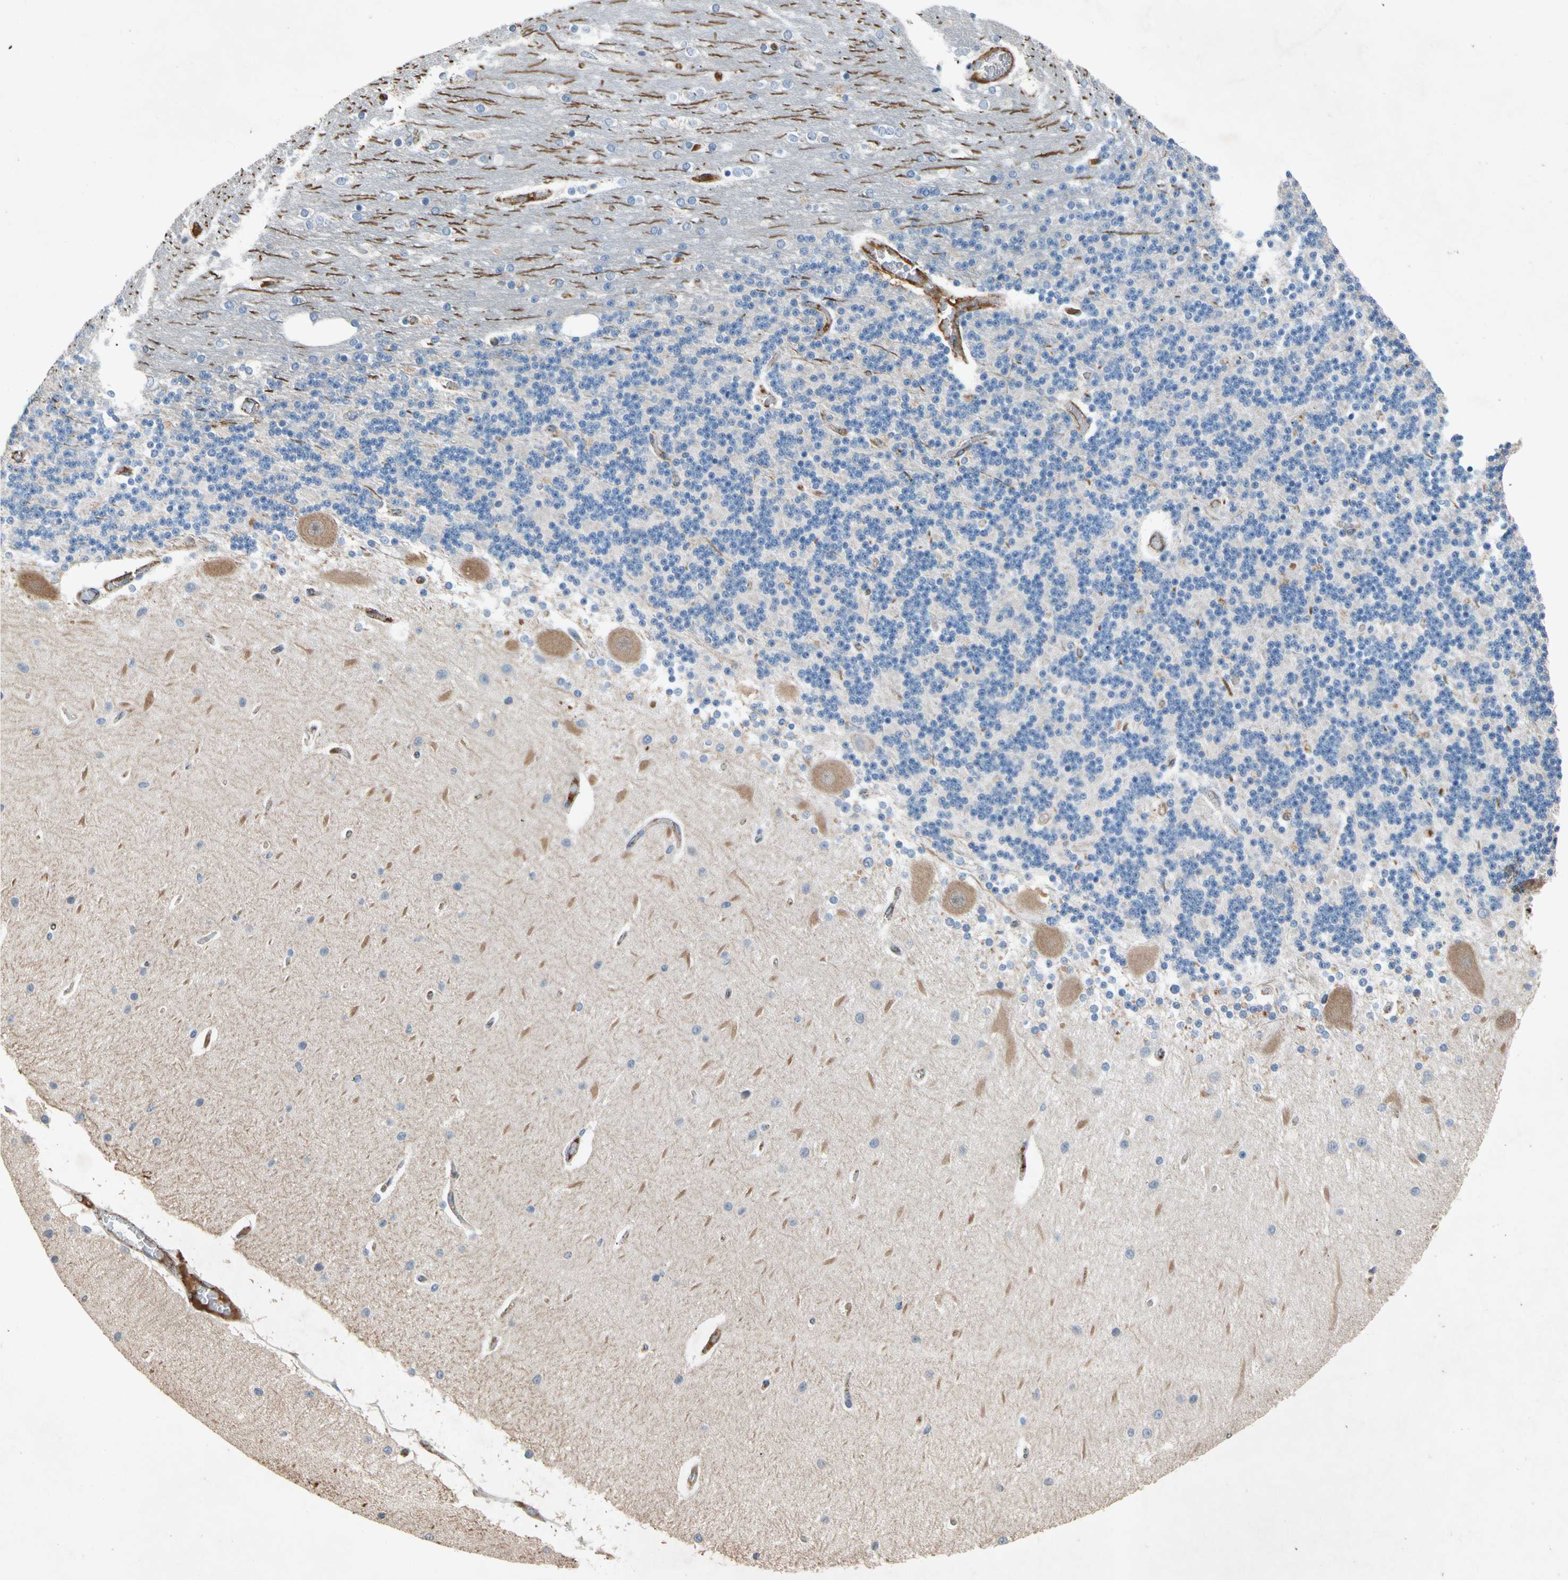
{"staining": {"intensity": "negative", "quantity": "none", "location": "none"}, "tissue": "cerebellum", "cell_type": "Cells in granular layer", "image_type": "normal", "snomed": [{"axis": "morphology", "description": "Normal tissue, NOS"}, {"axis": "topography", "description": "Cerebellum"}], "caption": "An image of human cerebellum is negative for staining in cells in granular layer. (DAB (3,3'-diaminobenzidine) immunohistochemistry, high magnification).", "gene": "NDFIP2", "patient": {"sex": "female", "age": 54}}